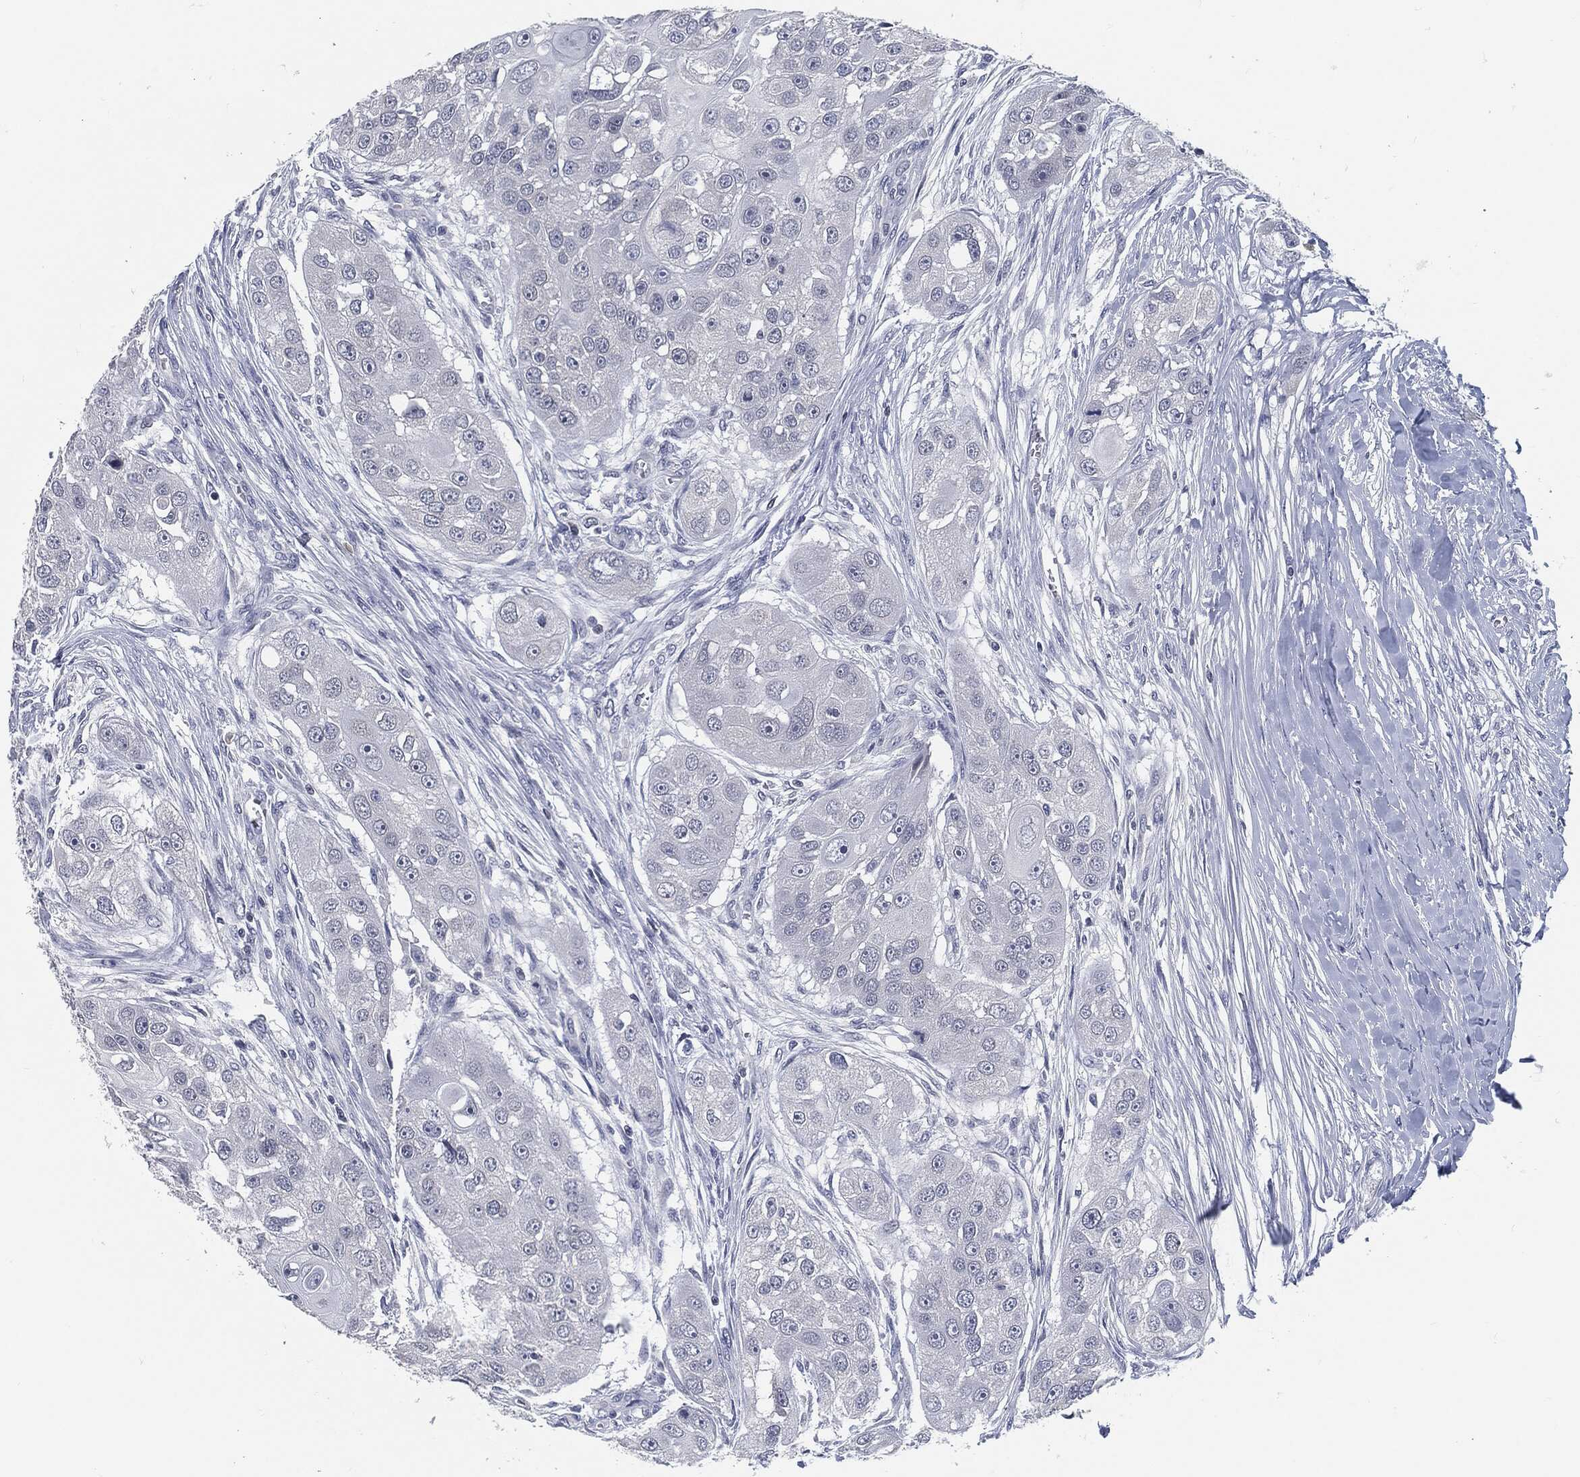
{"staining": {"intensity": "negative", "quantity": "none", "location": "none"}, "tissue": "head and neck cancer", "cell_type": "Tumor cells", "image_type": "cancer", "snomed": [{"axis": "morphology", "description": "Normal tissue, NOS"}, {"axis": "morphology", "description": "Squamous cell carcinoma, NOS"}, {"axis": "topography", "description": "Skeletal muscle"}, {"axis": "topography", "description": "Head-Neck"}], "caption": "This photomicrograph is of head and neck cancer (squamous cell carcinoma) stained with IHC to label a protein in brown with the nuclei are counter-stained blue. There is no positivity in tumor cells.", "gene": "PROM1", "patient": {"sex": "male", "age": 51}}